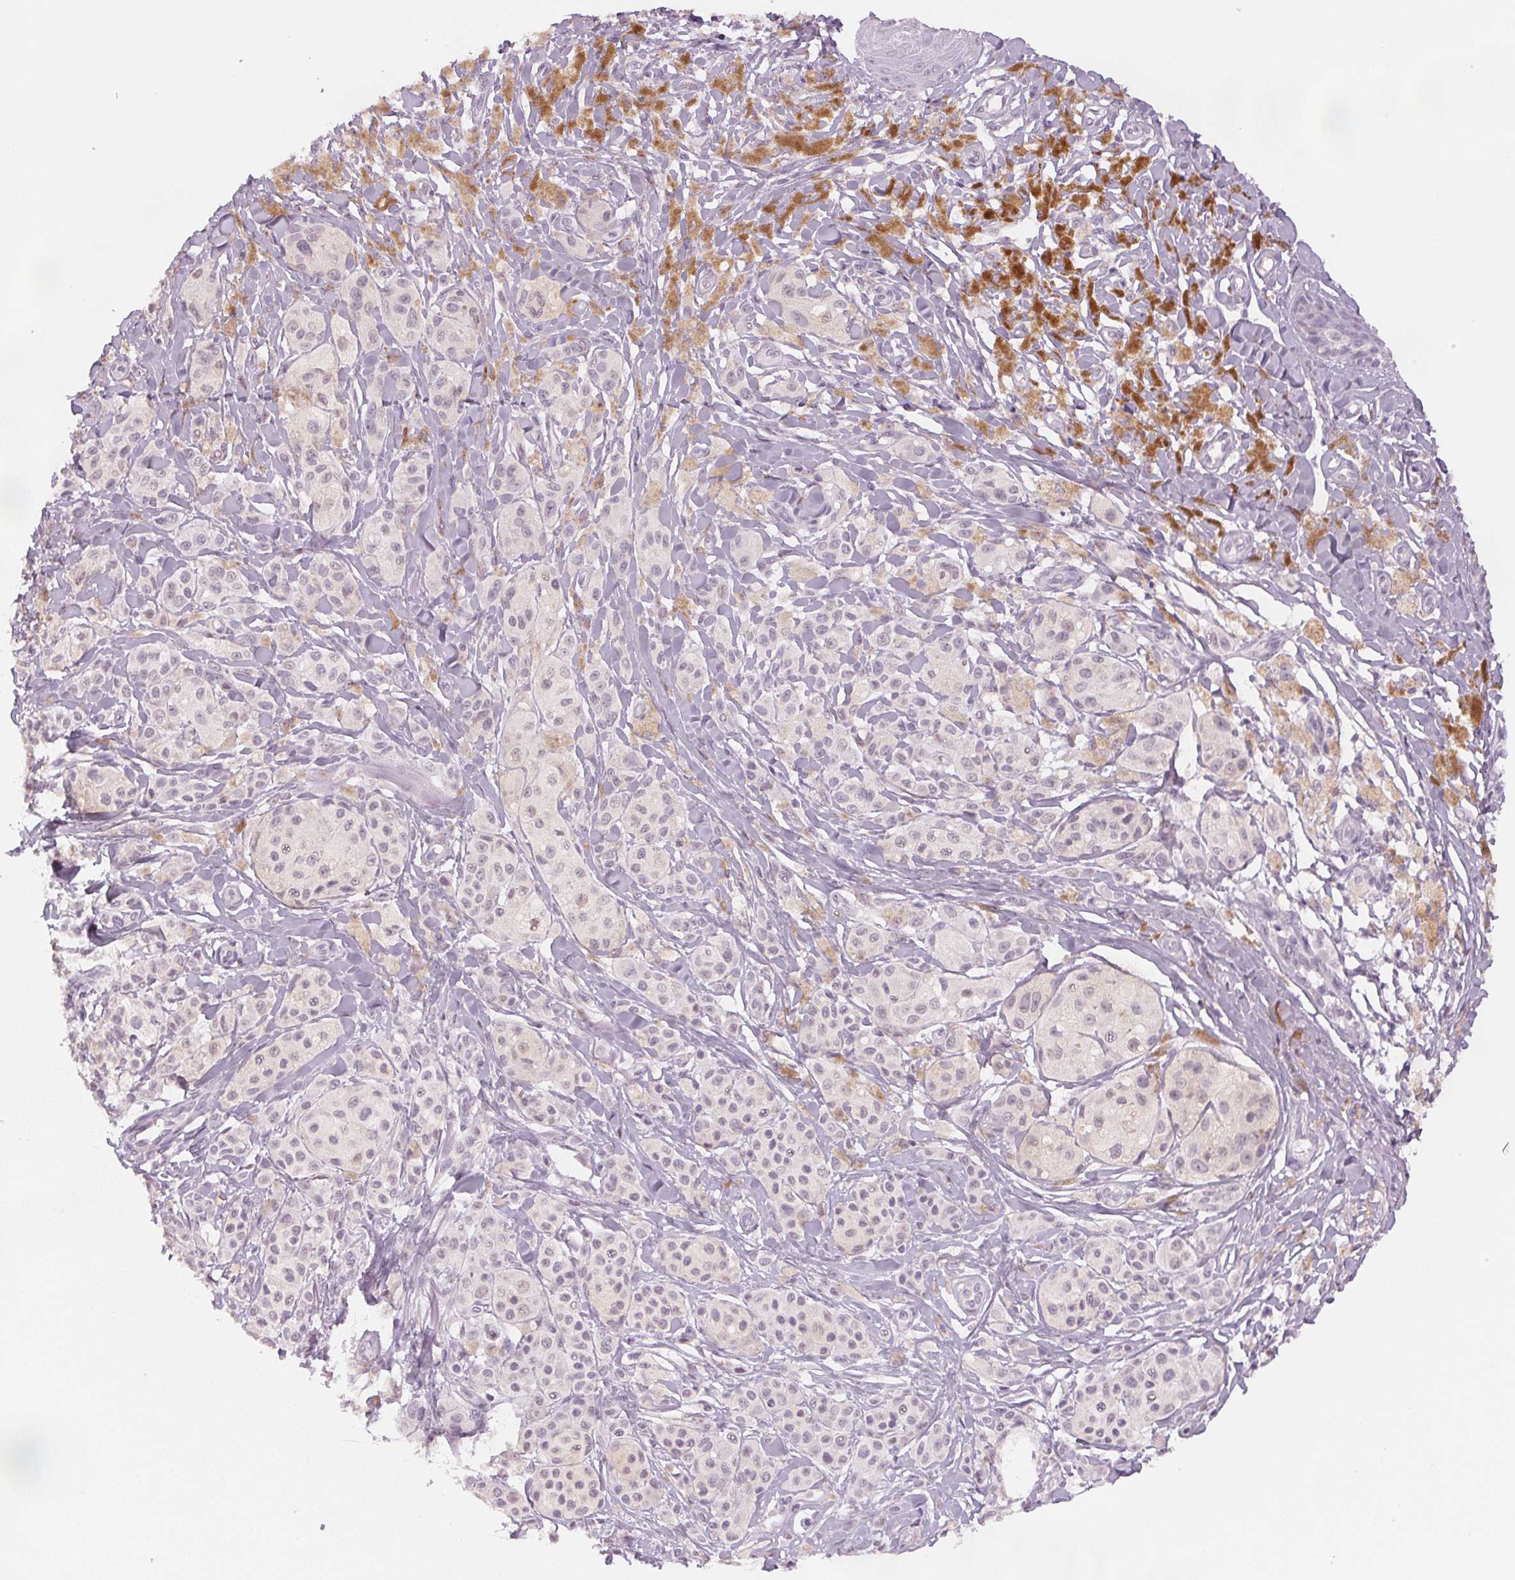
{"staining": {"intensity": "negative", "quantity": "none", "location": "none"}, "tissue": "melanoma", "cell_type": "Tumor cells", "image_type": "cancer", "snomed": [{"axis": "morphology", "description": "Malignant melanoma, NOS"}, {"axis": "topography", "description": "Skin"}], "caption": "A photomicrograph of melanoma stained for a protein displays no brown staining in tumor cells.", "gene": "SCGN", "patient": {"sex": "female", "age": 80}}